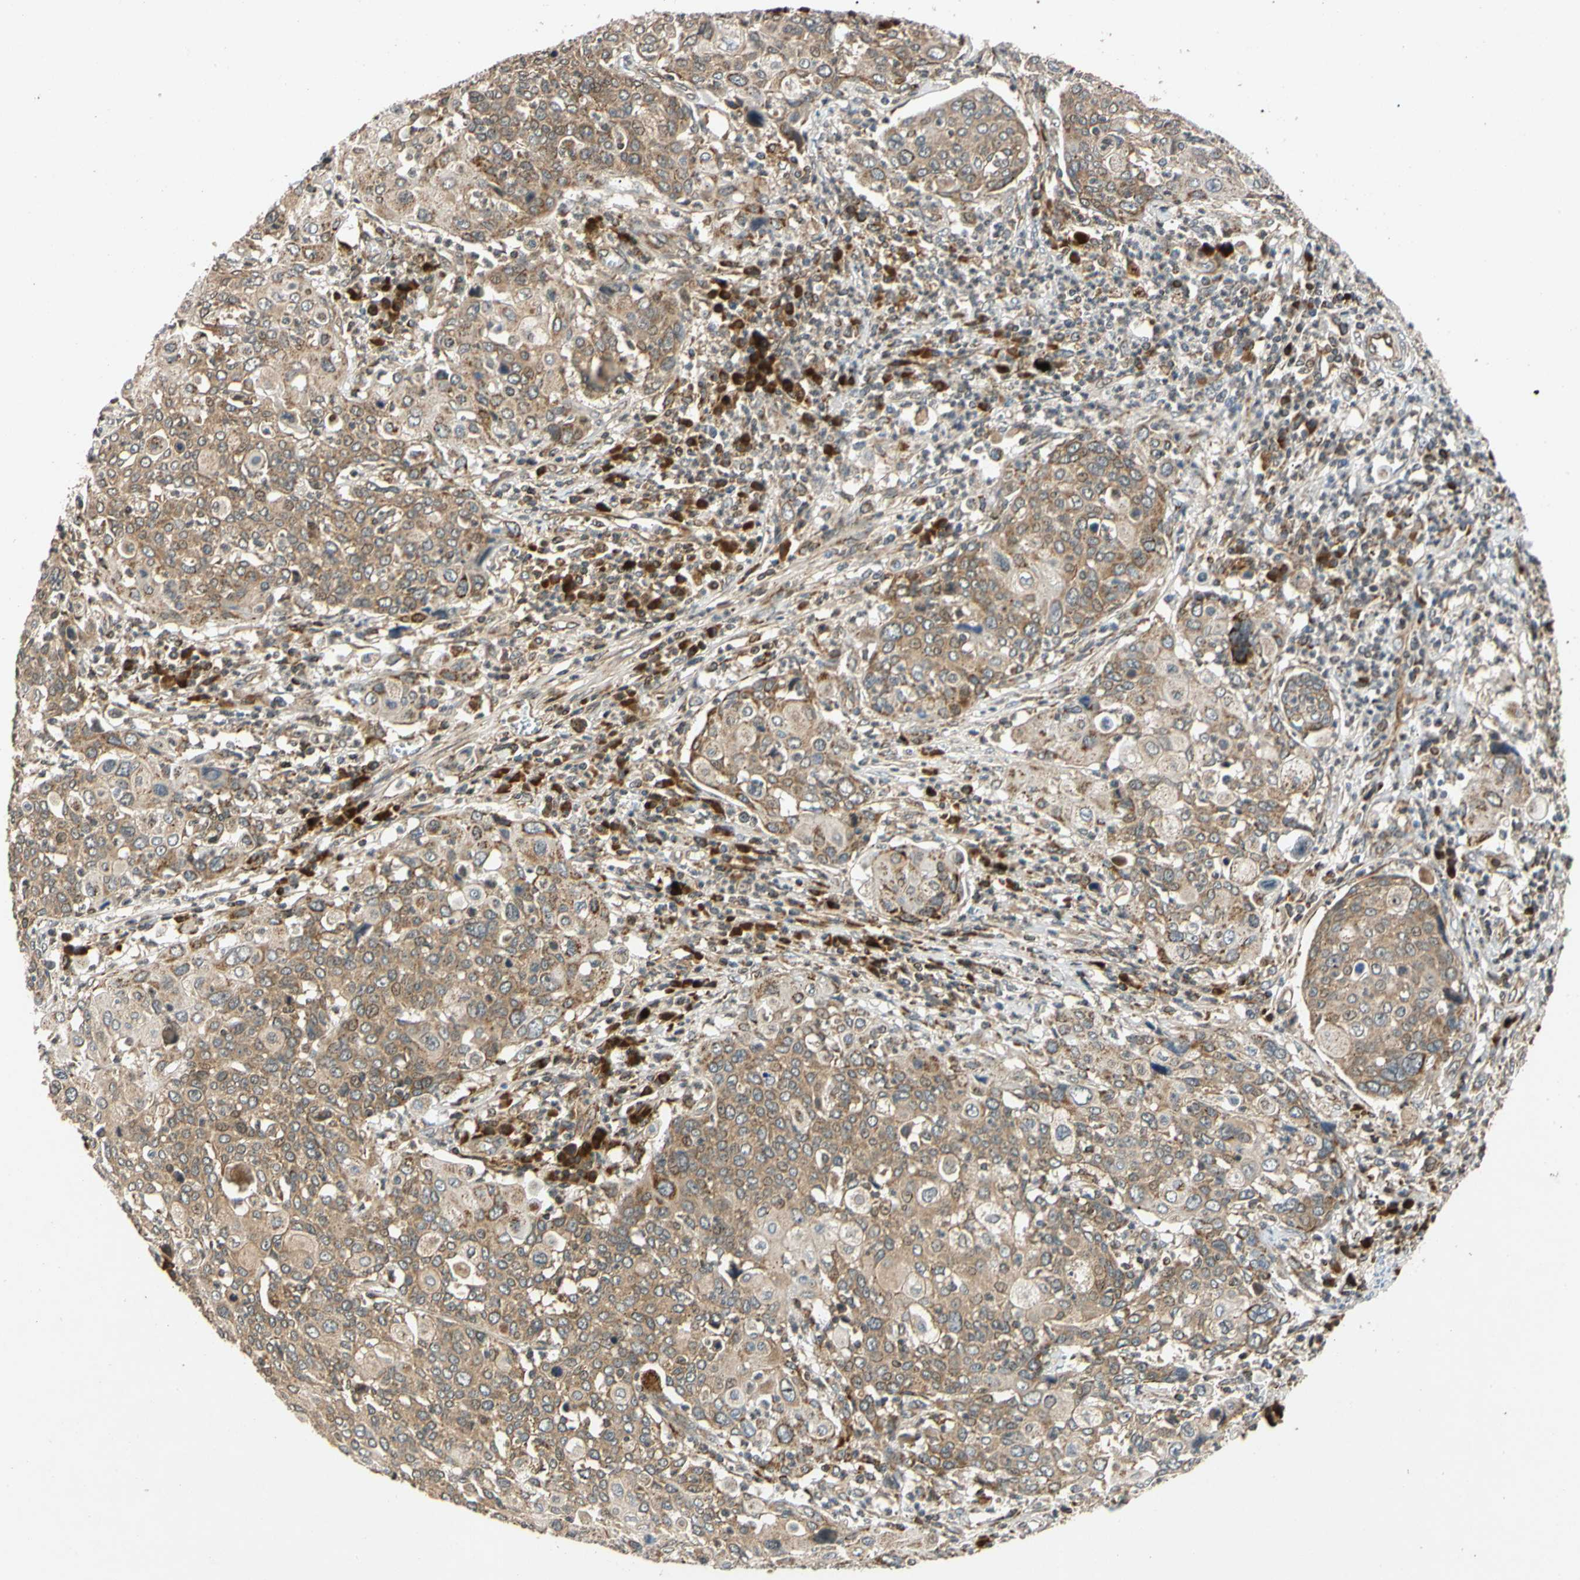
{"staining": {"intensity": "moderate", "quantity": ">75%", "location": "cytoplasmic/membranous"}, "tissue": "cervical cancer", "cell_type": "Tumor cells", "image_type": "cancer", "snomed": [{"axis": "morphology", "description": "Squamous cell carcinoma, NOS"}, {"axis": "topography", "description": "Cervix"}], "caption": "IHC micrograph of cervical squamous cell carcinoma stained for a protein (brown), which displays medium levels of moderate cytoplasmic/membranous staining in about >75% of tumor cells.", "gene": "MRPS22", "patient": {"sex": "female", "age": 40}}